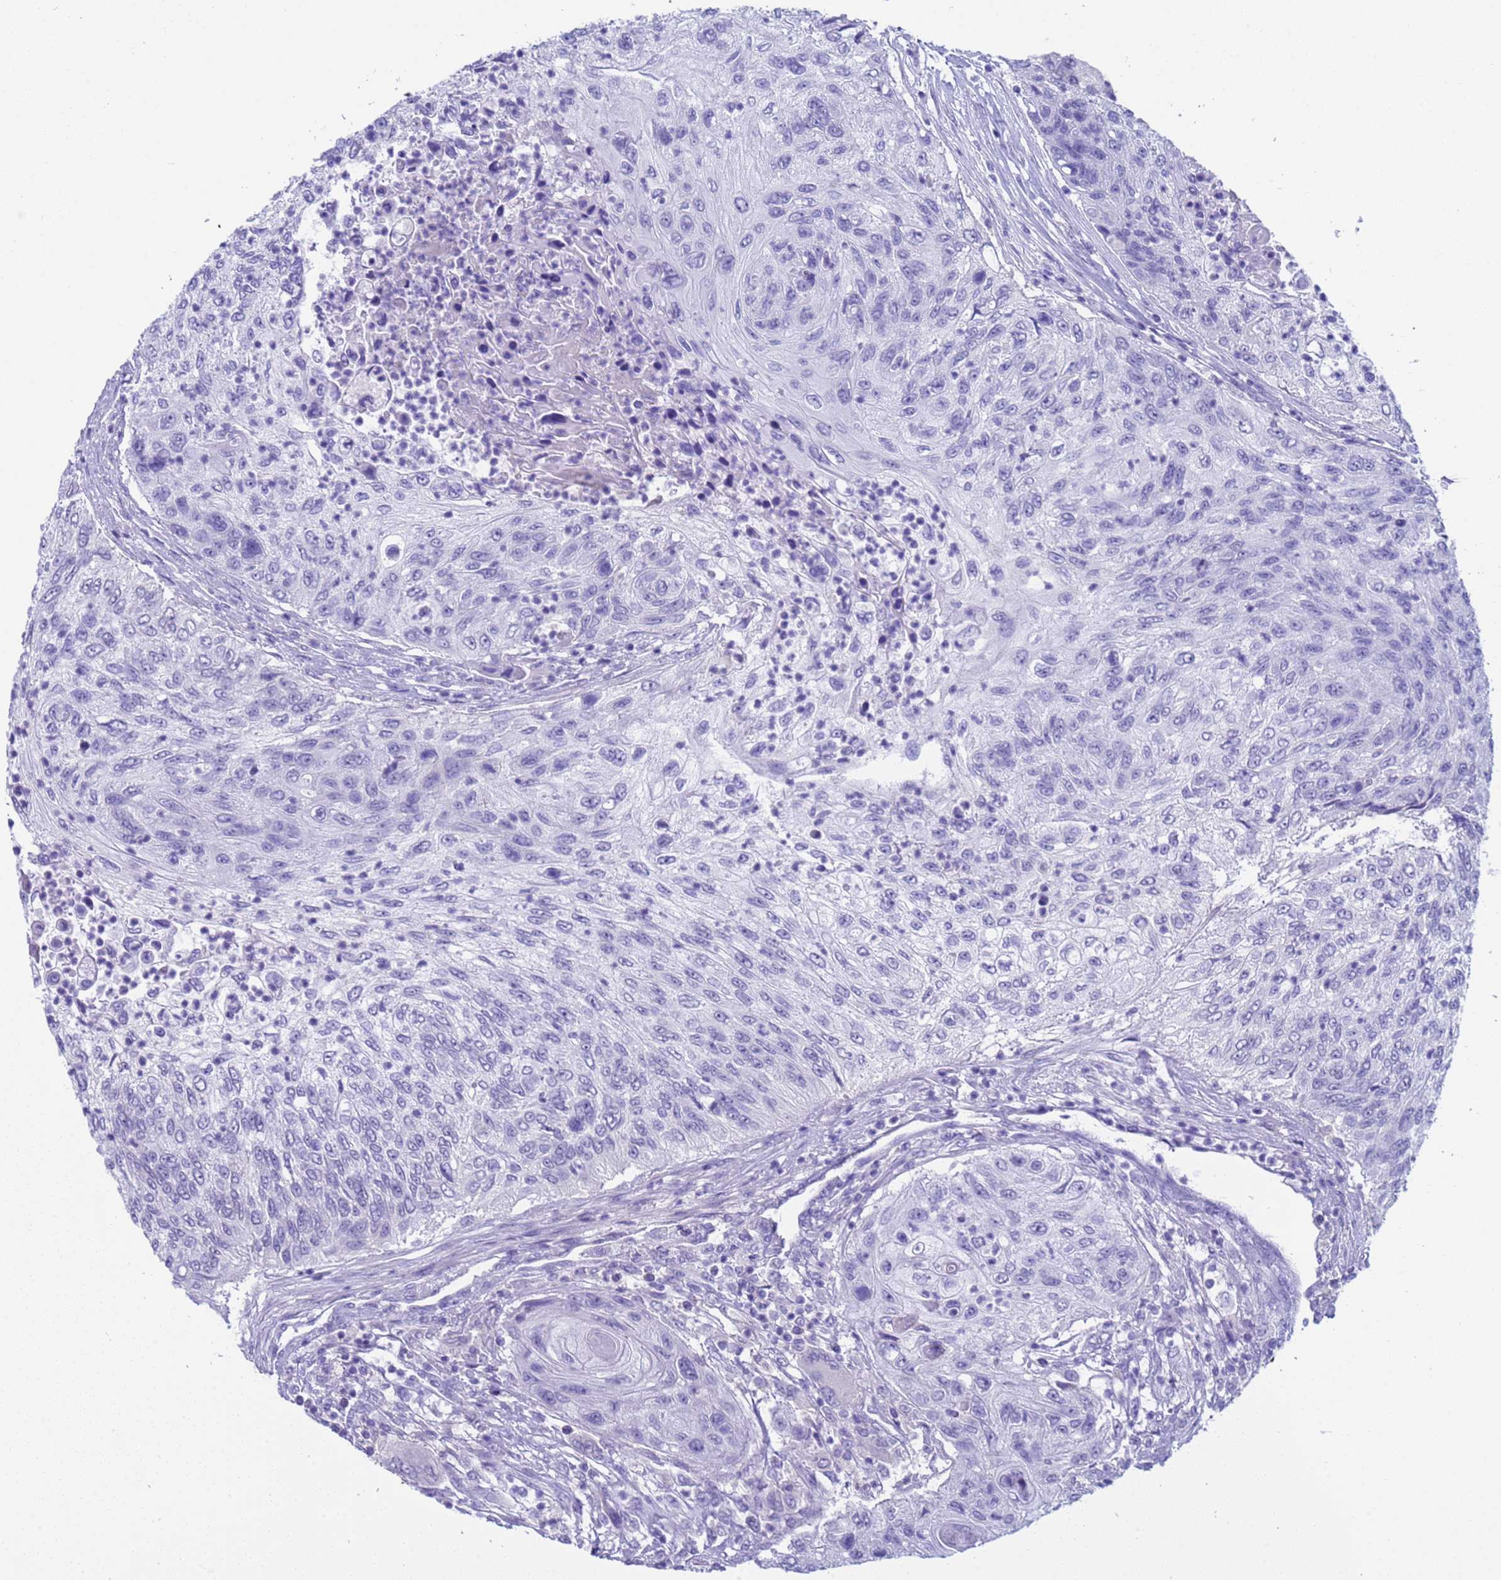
{"staining": {"intensity": "negative", "quantity": "none", "location": "none"}, "tissue": "urothelial cancer", "cell_type": "Tumor cells", "image_type": "cancer", "snomed": [{"axis": "morphology", "description": "Urothelial carcinoma, High grade"}, {"axis": "topography", "description": "Urinary bladder"}], "caption": "A histopathology image of human urothelial cancer is negative for staining in tumor cells.", "gene": "CKM", "patient": {"sex": "female", "age": 60}}